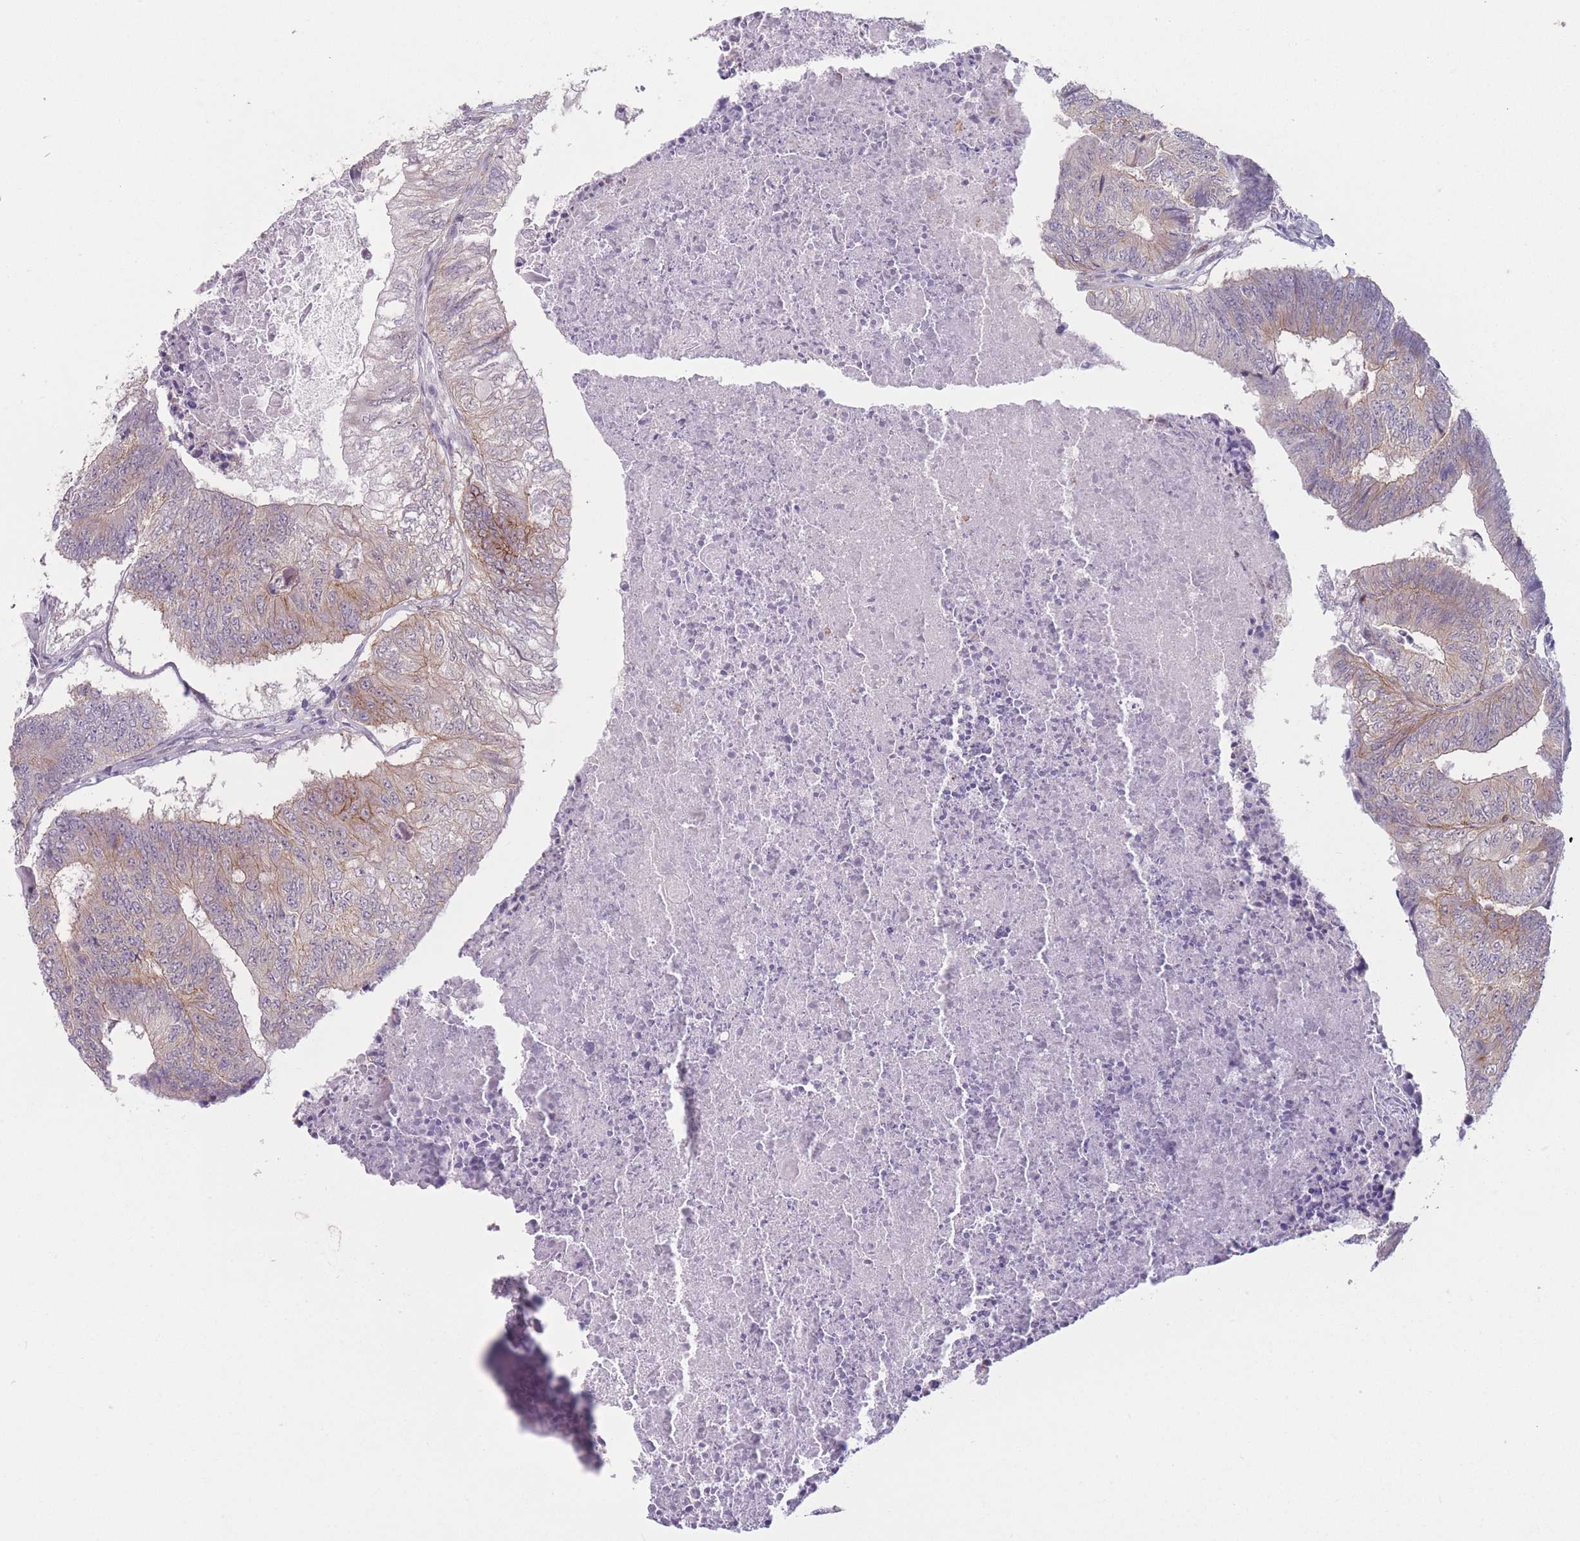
{"staining": {"intensity": "moderate", "quantity": "25%-75%", "location": "cytoplasmic/membranous"}, "tissue": "colorectal cancer", "cell_type": "Tumor cells", "image_type": "cancer", "snomed": [{"axis": "morphology", "description": "Adenocarcinoma, NOS"}, {"axis": "topography", "description": "Colon"}], "caption": "Immunohistochemical staining of adenocarcinoma (colorectal) reveals medium levels of moderate cytoplasmic/membranous protein positivity in about 25%-75% of tumor cells.", "gene": "ZNF439", "patient": {"sex": "female", "age": 67}}